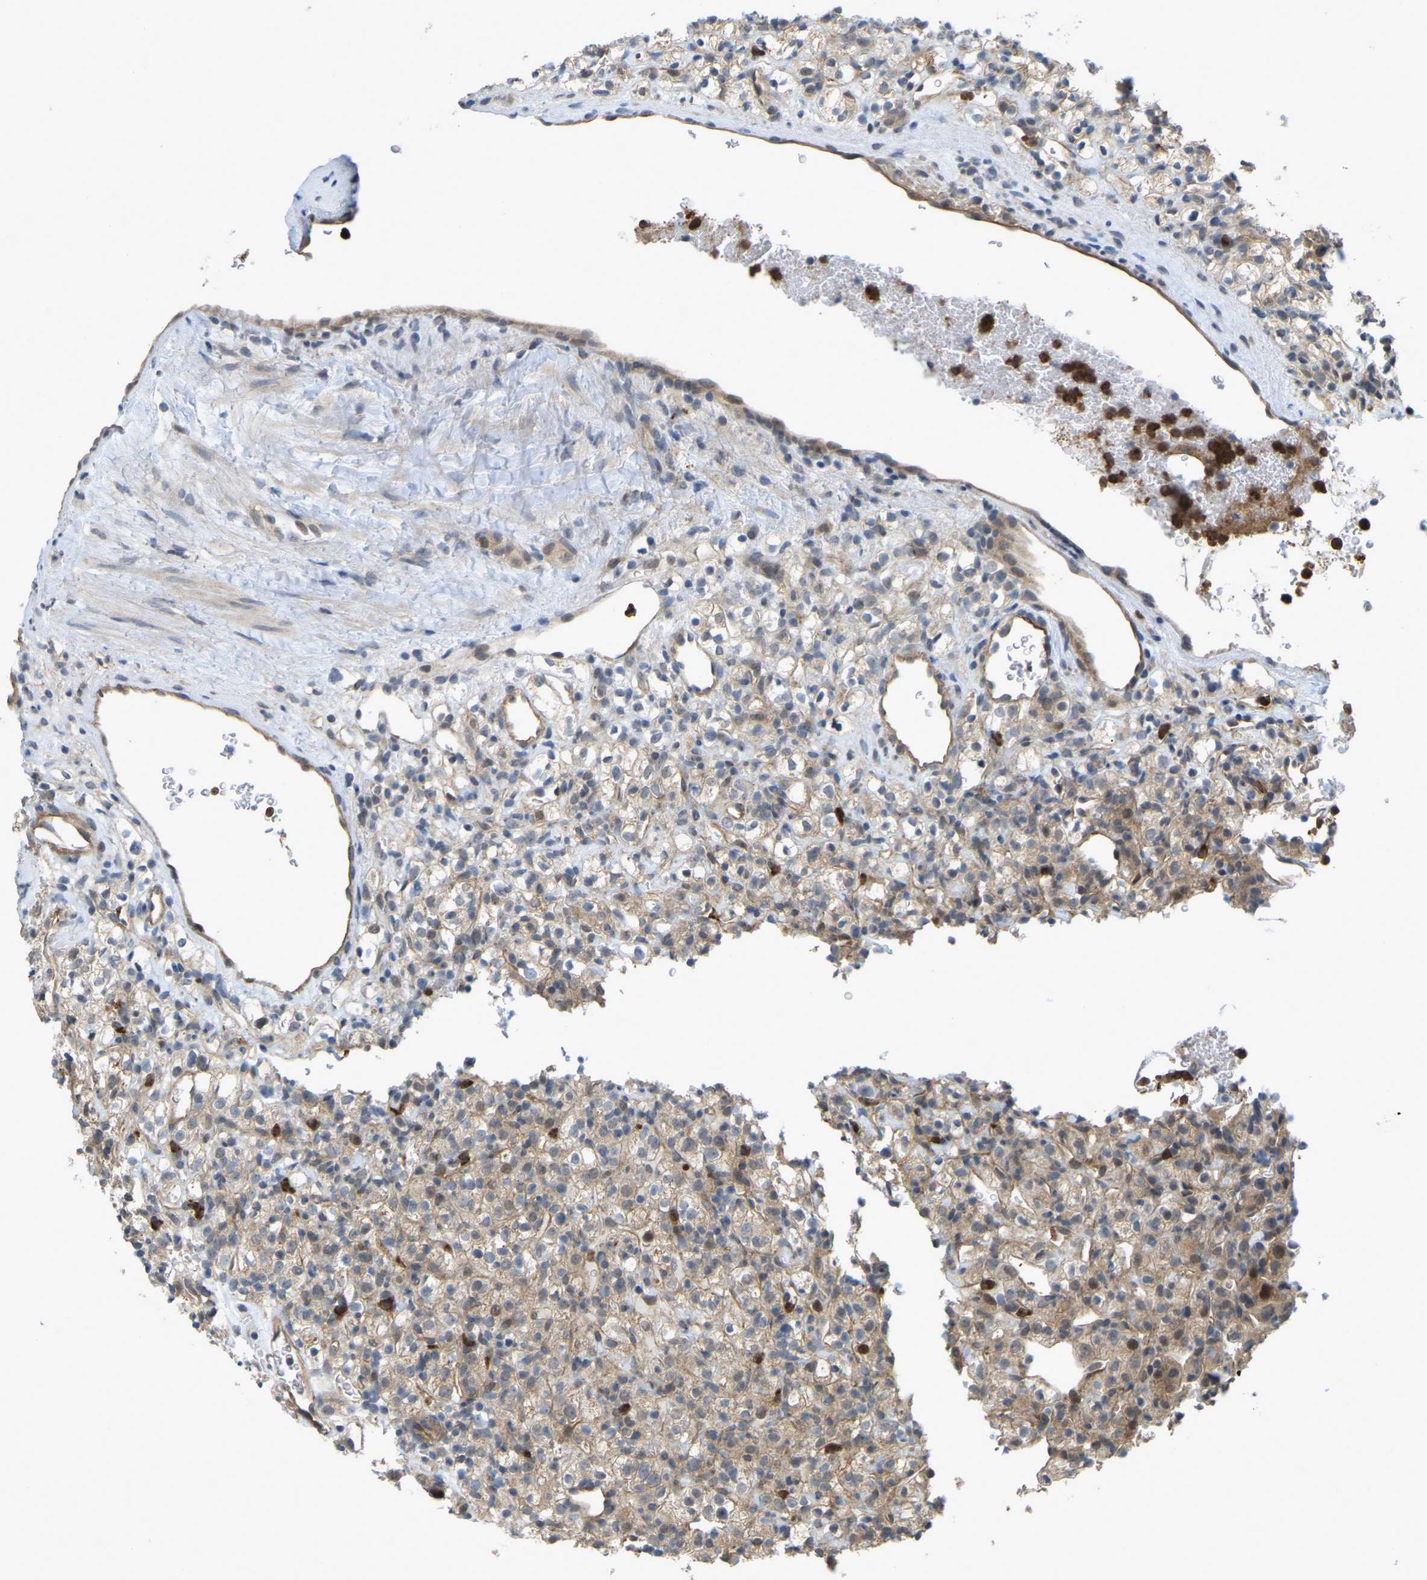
{"staining": {"intensity": "moderate", "quantity": ">75%", "location": "cytoplasmic/membranous"}, "tissue": "renal cancer", "cell_type": "Tumor cells", "image_type": "cancer", "snomed": [{"axis": "morphology", "description": "Normal tissue, NOS"}, {"axis": "morphology", "description": "Adenocarcinoma, NOS"}, {"axis": "topography", "description": "Kidney"}], "caption": "Brown immunohistochemical staining in renal adenocarcinoma reveals moderate cytoplasmic/membranous expression in about >75% of tumor cells.", "gene": "SERPINB5", "patient": {"sex": "female", "age": 72}}